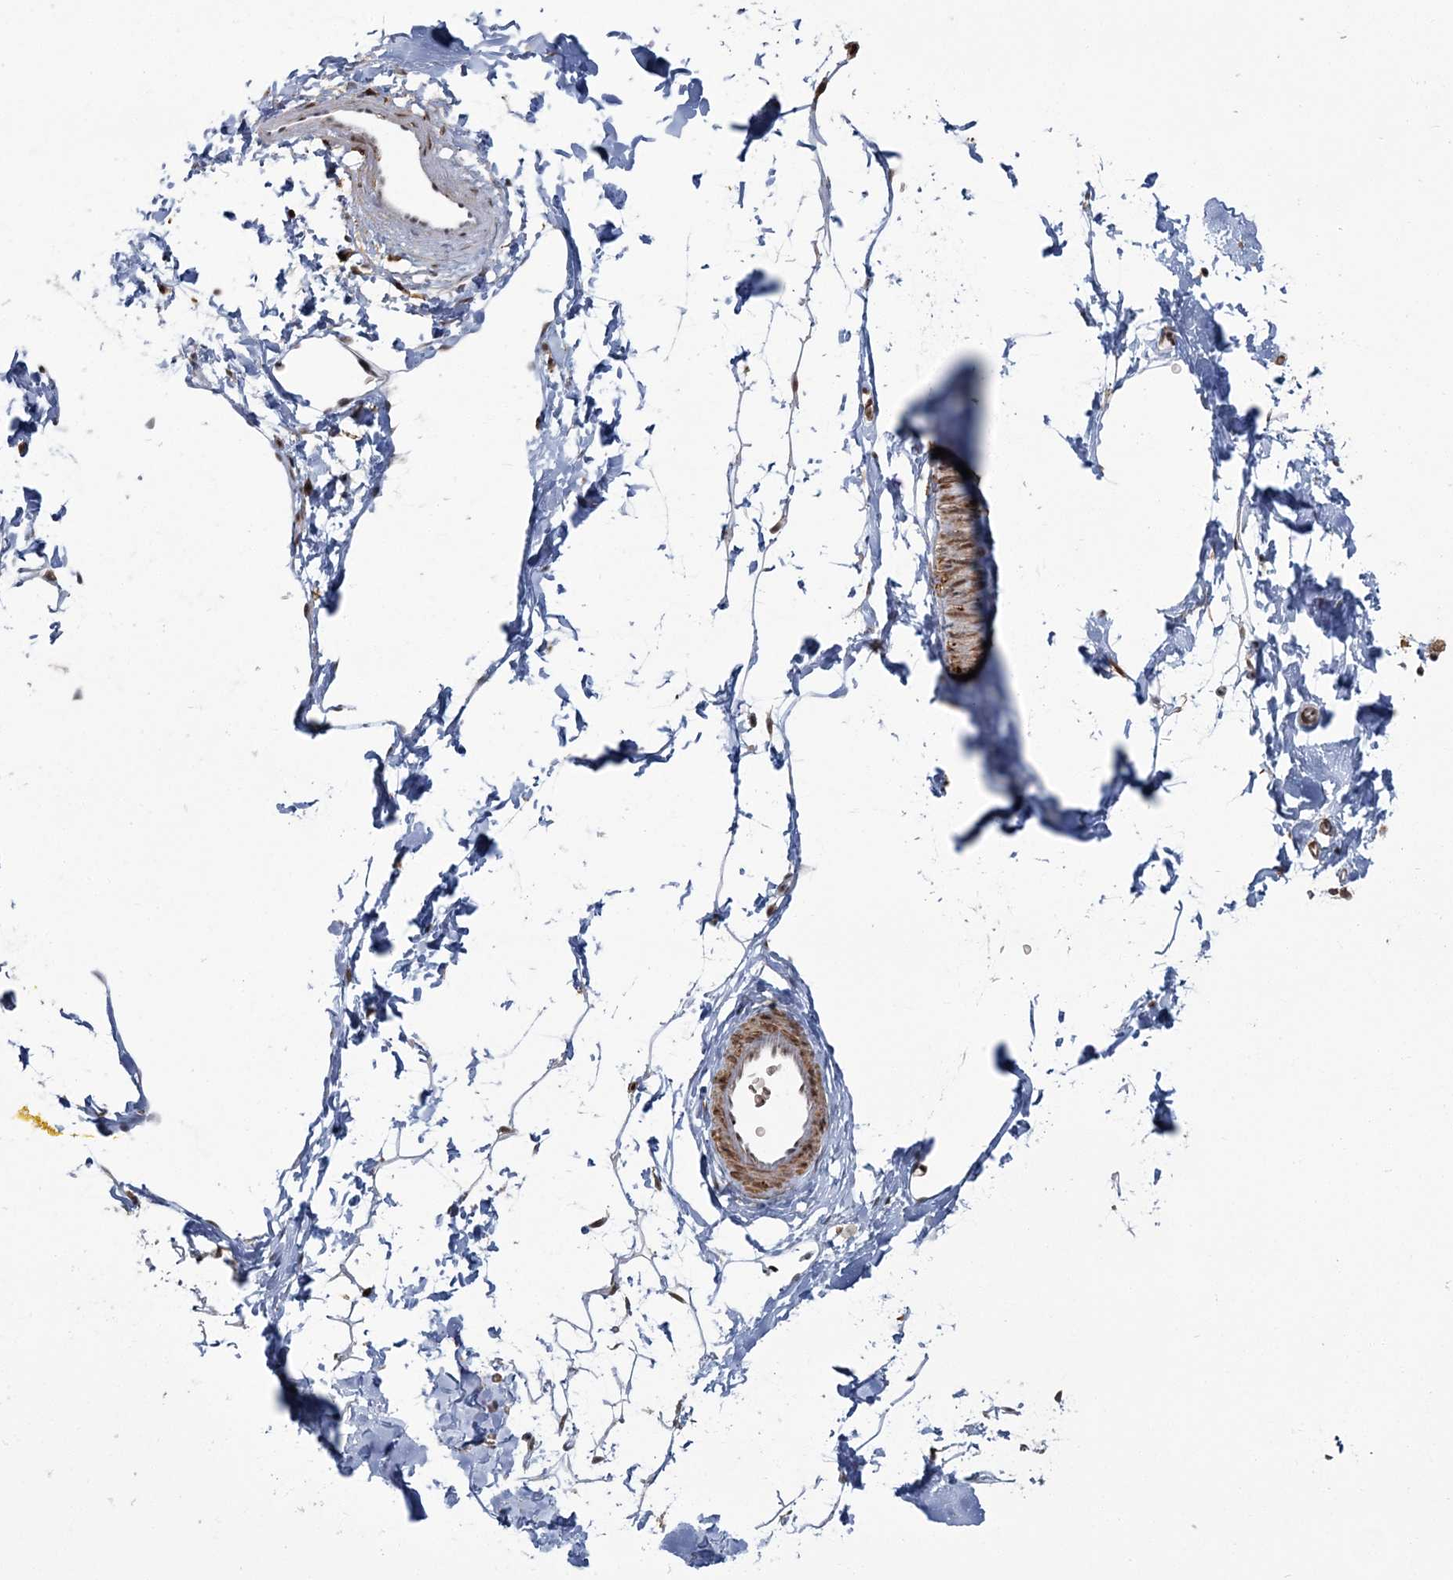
{"staining": {"intensity": "moderate", "quantity": ">75%", "location": "nuclear"}, "tissue": "adipose tissue", "cell_type": "Adipocytes", "image_type": "normal", "snomed": [{"axis": "morphology", "description": "Normal tissue, NOS"}, {"axis": "topography", "description": "Breast"}], "caption": "A photomicrograph of human adipose tissue stained for a protein demonstrates moderate nuclear brown staining in adipocytes. (Brightfield microscopy of DAB IHC at high magnification).", "gene": "DDX46", "patient": {"sex": "female", "age": 23}}